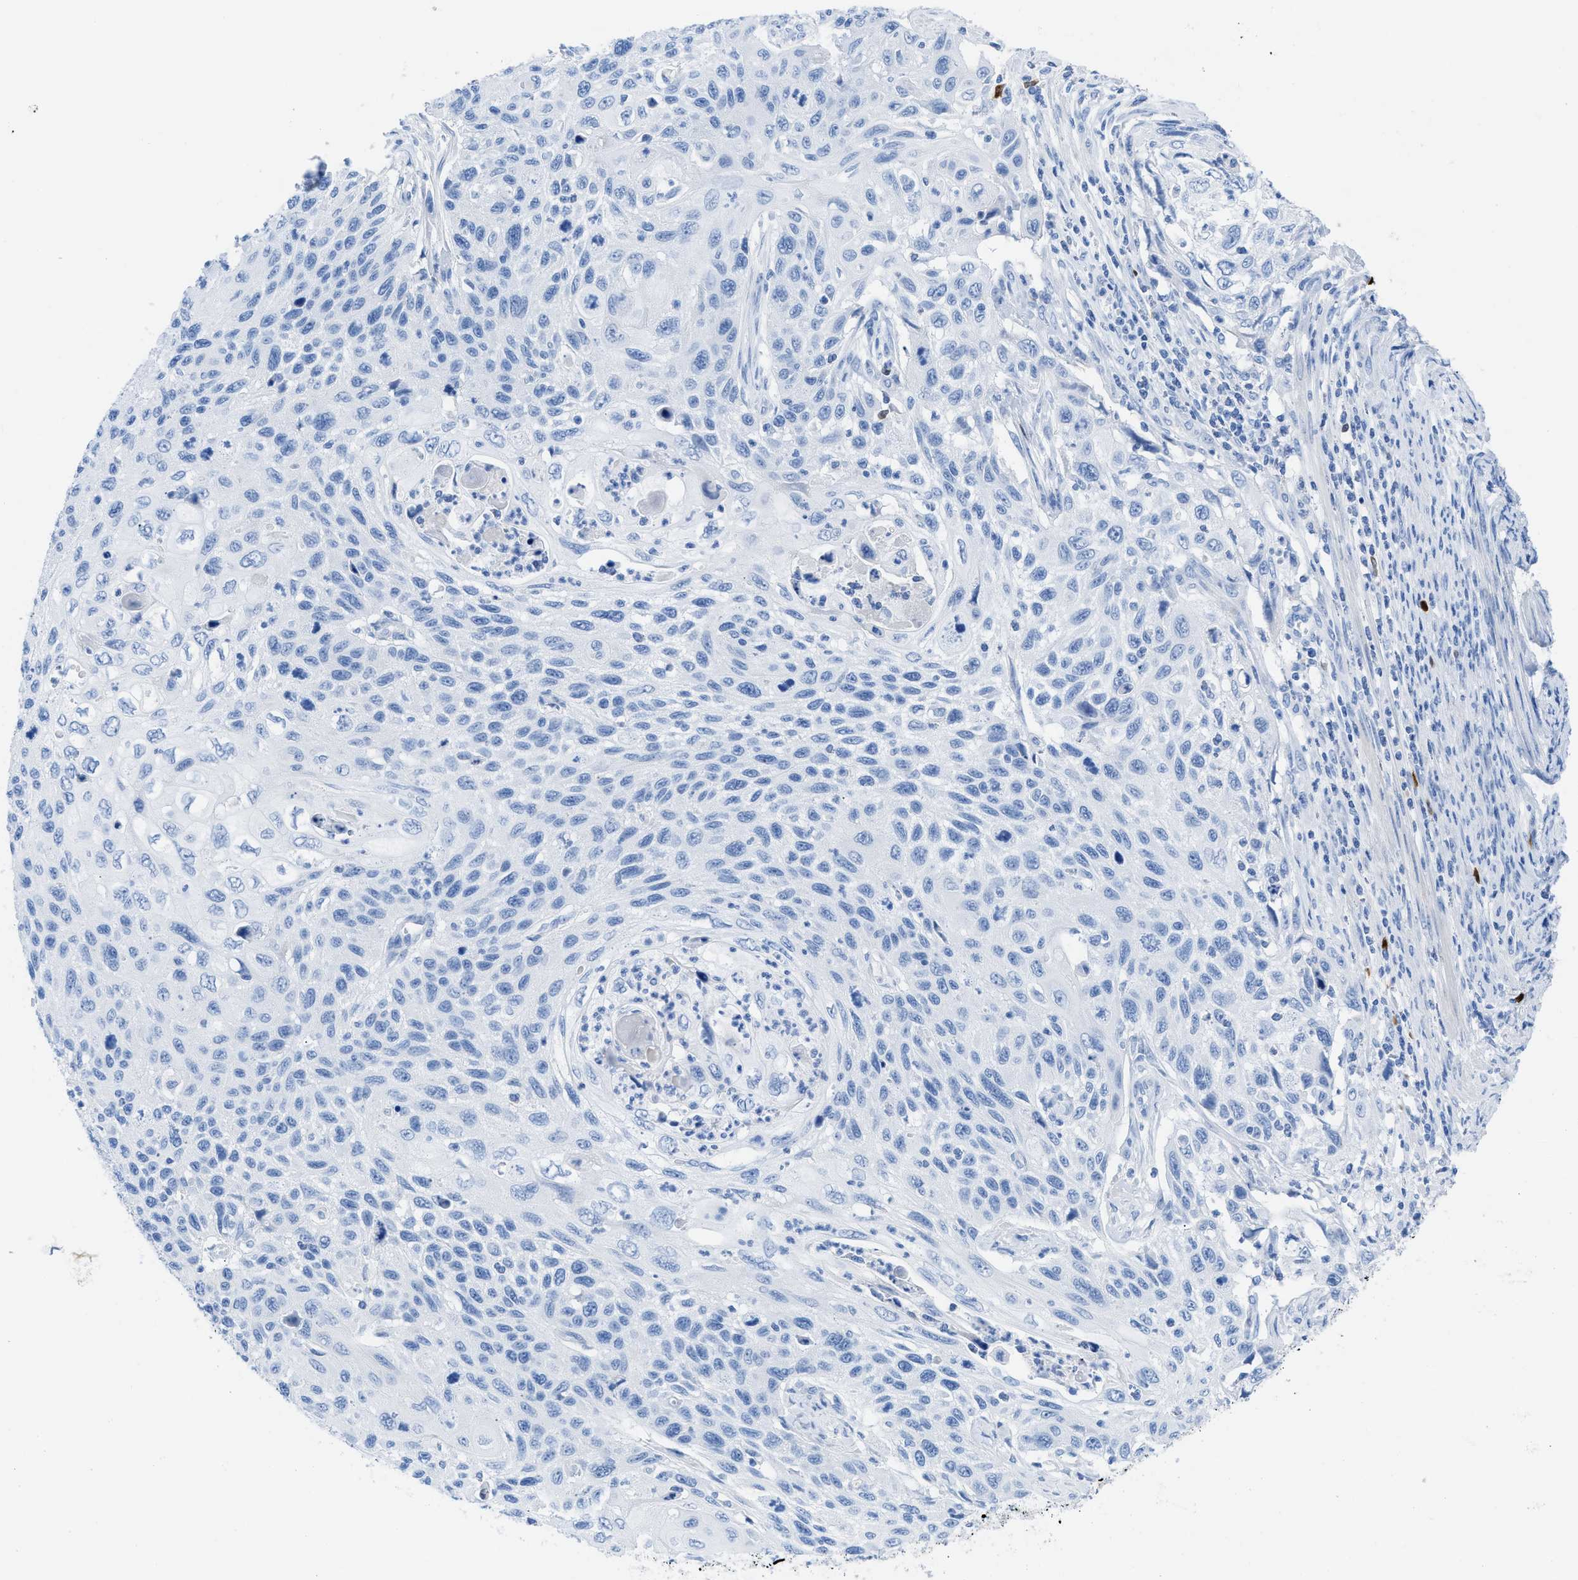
{"staining": {"intensity": "negative", "quantity": "none", "location": "none"}, "tissue": "cervical cancer", "cell_type": "Tumor cells", "image_type": "cancer", "snomed": [{"axis": "morphology", "description": "Squamous cell carcinoma, NOS"}, {"axis": "topography", "description": "Cervix"}], "caption": "Histopathology image shows no significant protein expression in tumor cells of cervical cancer (squamous cell carcinoma).", "gene": "TCL1A", "patient": {"sex": "female", "age": 70}}